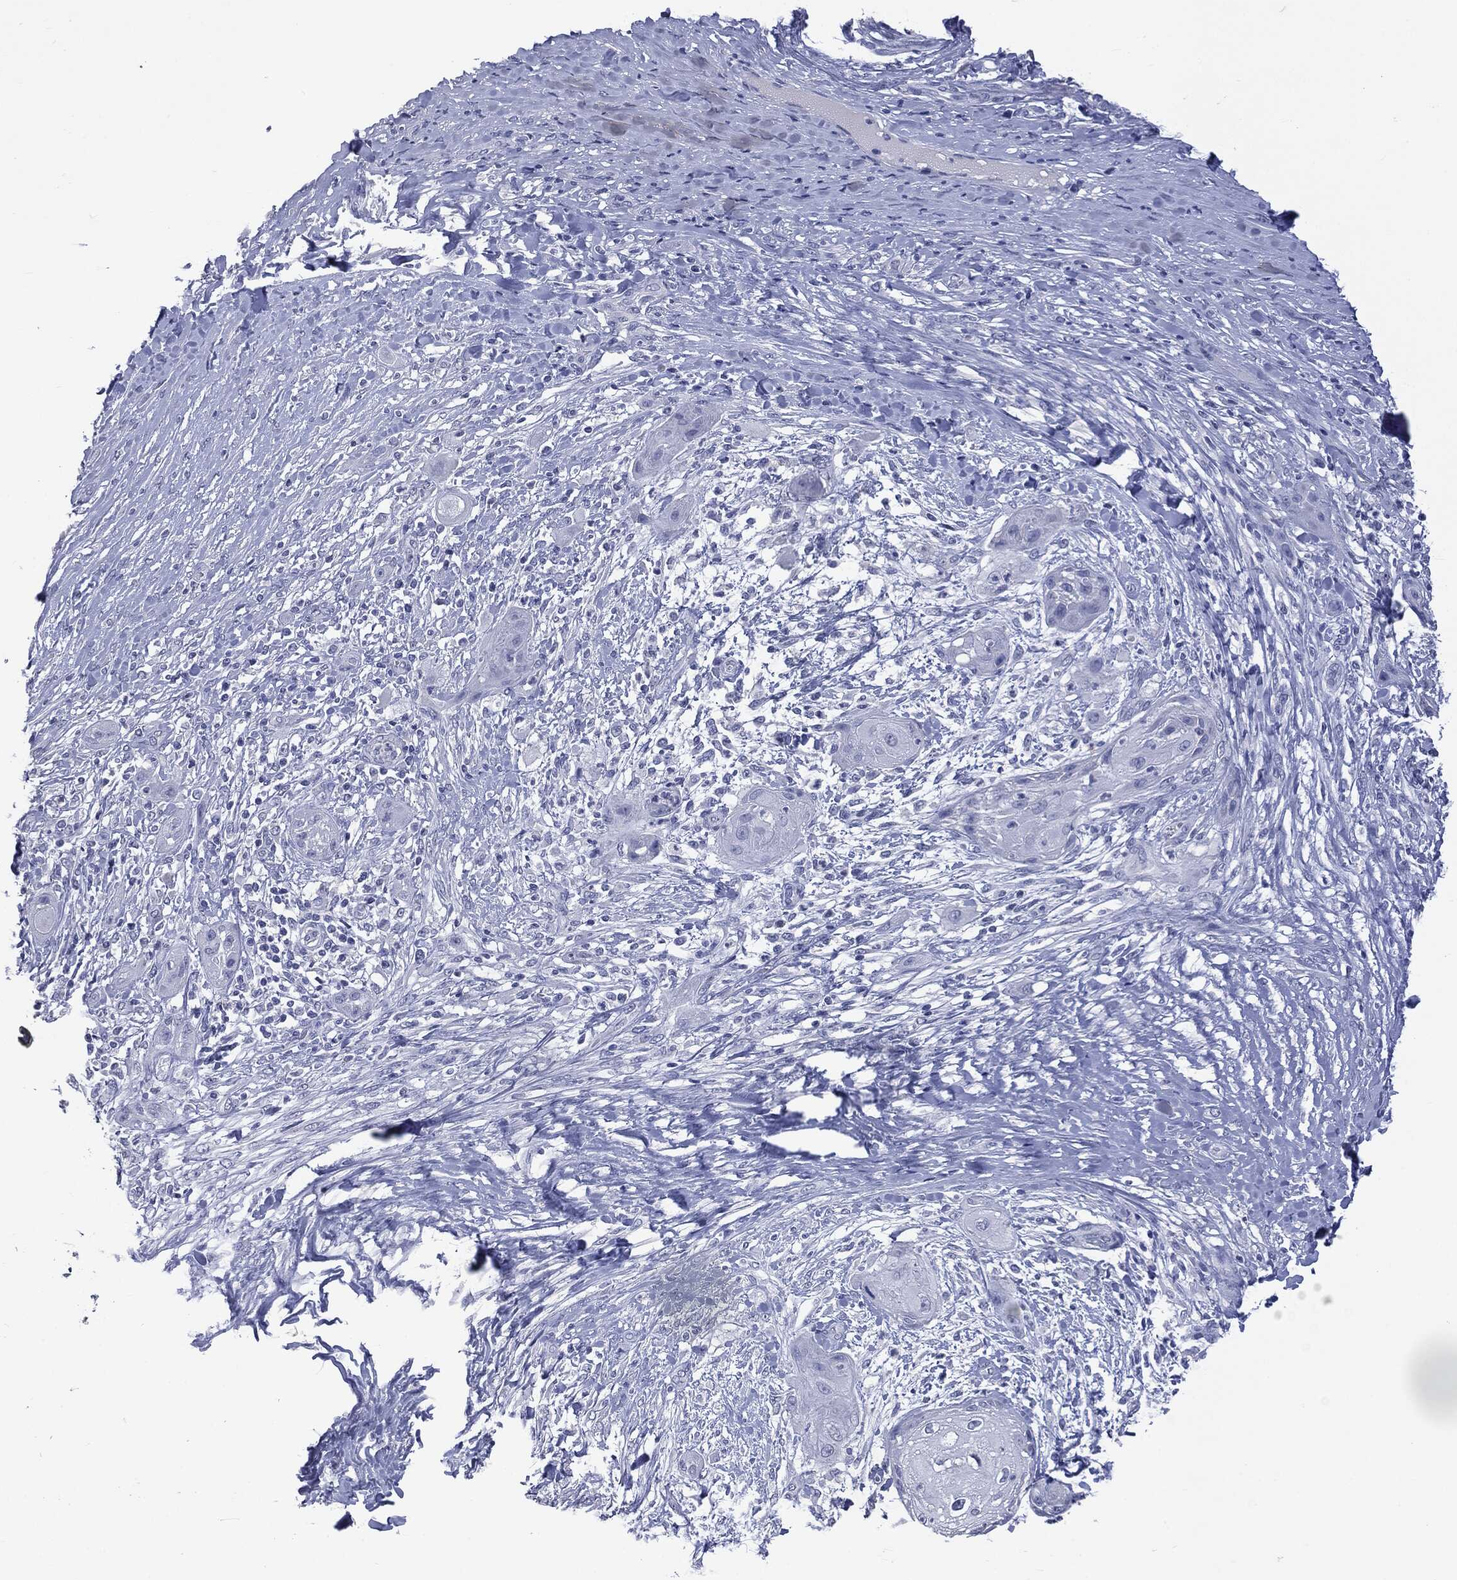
{"staining": {"intensity": "negative", "quantity": "none", "location": "none"}, "tissue": "skin cancer", "cell_type": "Tumor cells", "image_type": "cancer", "snomed": [{"axis": "morphology", "description": "Squamous cell carcinoma, NOS"}, {"axis": "topography", "description": "Skin"}], "caption": "High magnification brightfield microscopy of skin squamous cell carcinoma stained with DAB (brown) and counterstained with hematoxylin (blue): tumor cells show no significant expression.", "gene": "TSHB", "patient": {"sex": "male", "age": 62}}